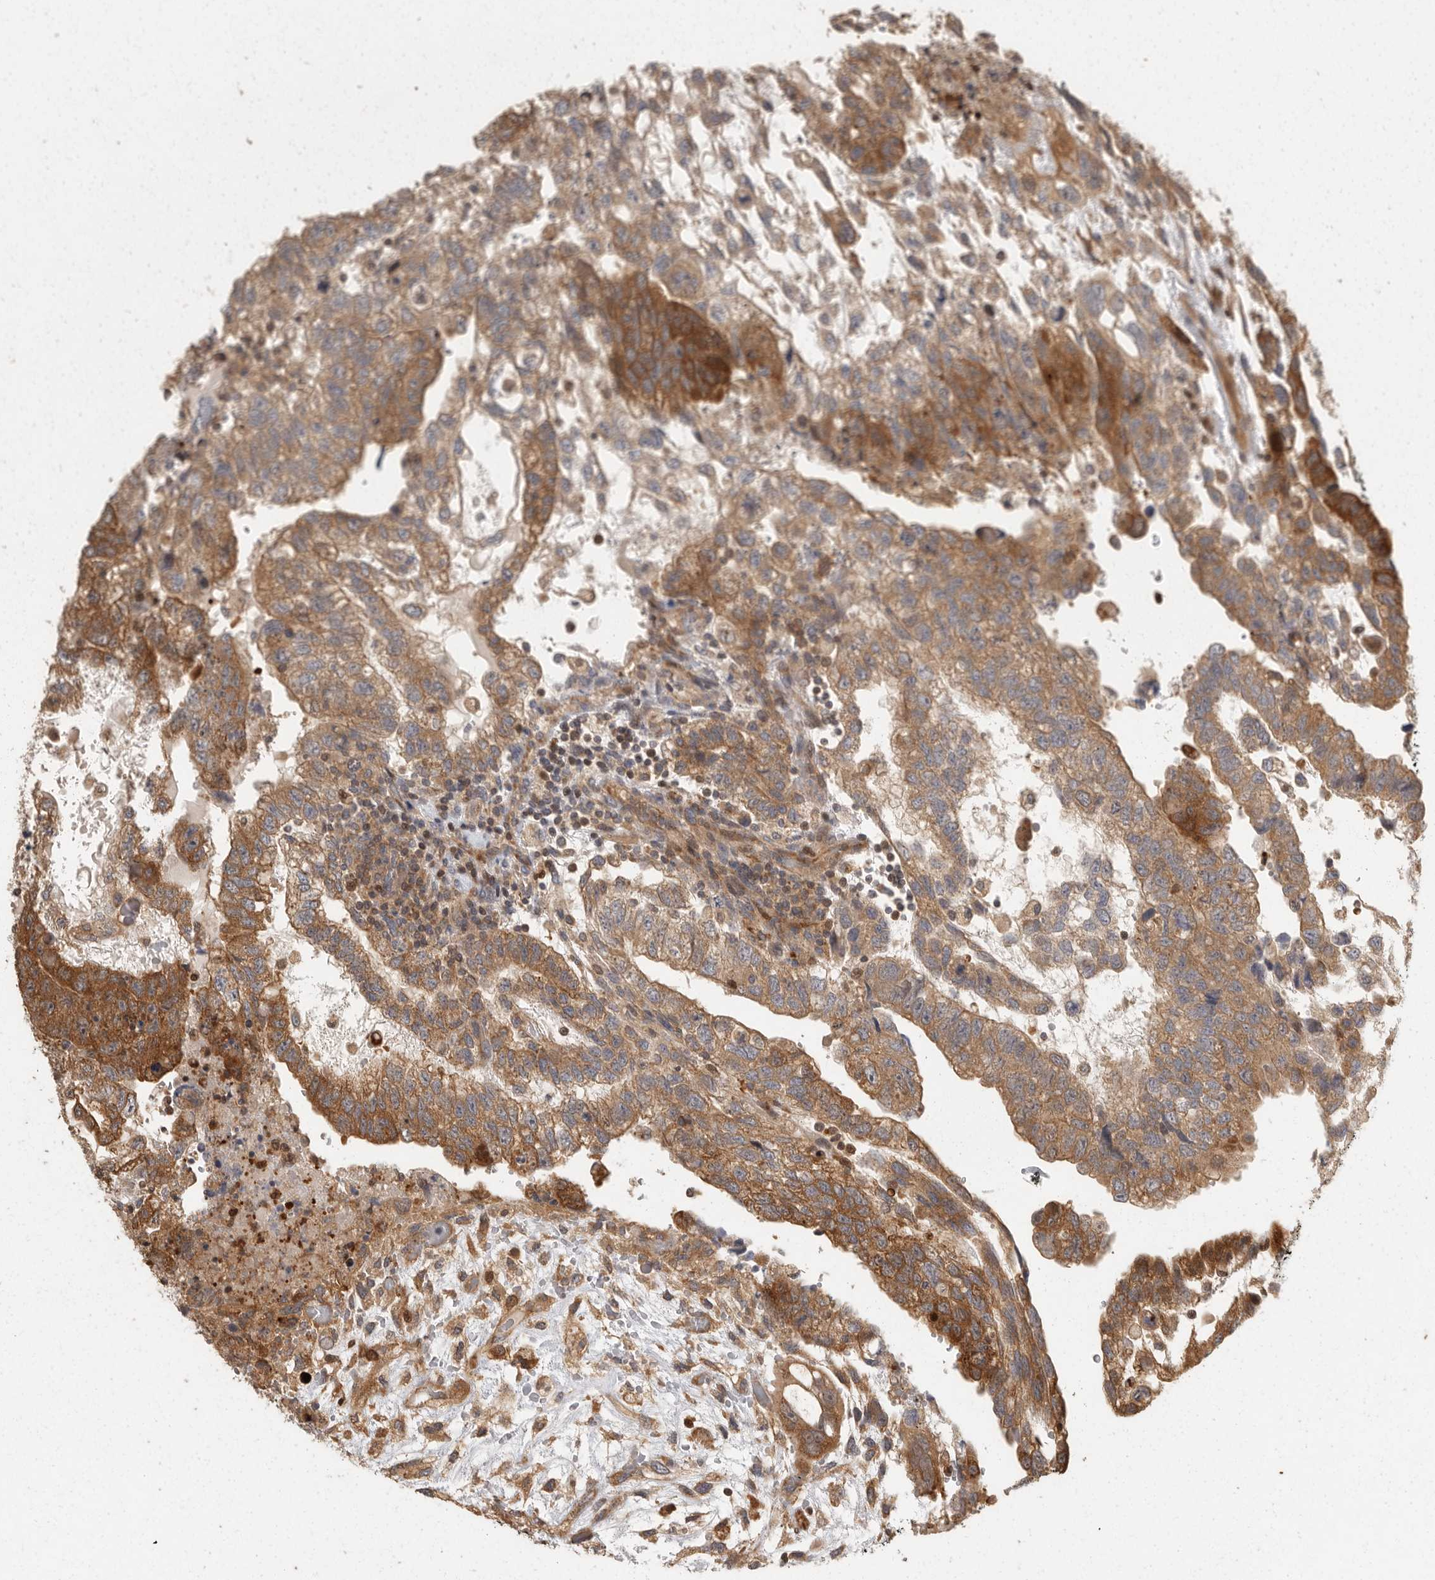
{"staining": {"intensity": "moderate", "quantity": ">75%", "location": "cytoplasmic/membranous"}, "tissue": "testis cancer", "cell_type": "Tumor cells", "image_type": "cancer", "snomed": [{"axis": "morphology", "description": "Carcinoma, Embryonal, NOS"}, {"axis": "topography", "description": "Testis"}], "caption": "Testis embryonal carcinoma stained for a protein exhibits moderate cytoplasmic/membranous positivity in tumor cells.", "gene": "SWT1", "patient": {"sex": "male", "age": 36}}